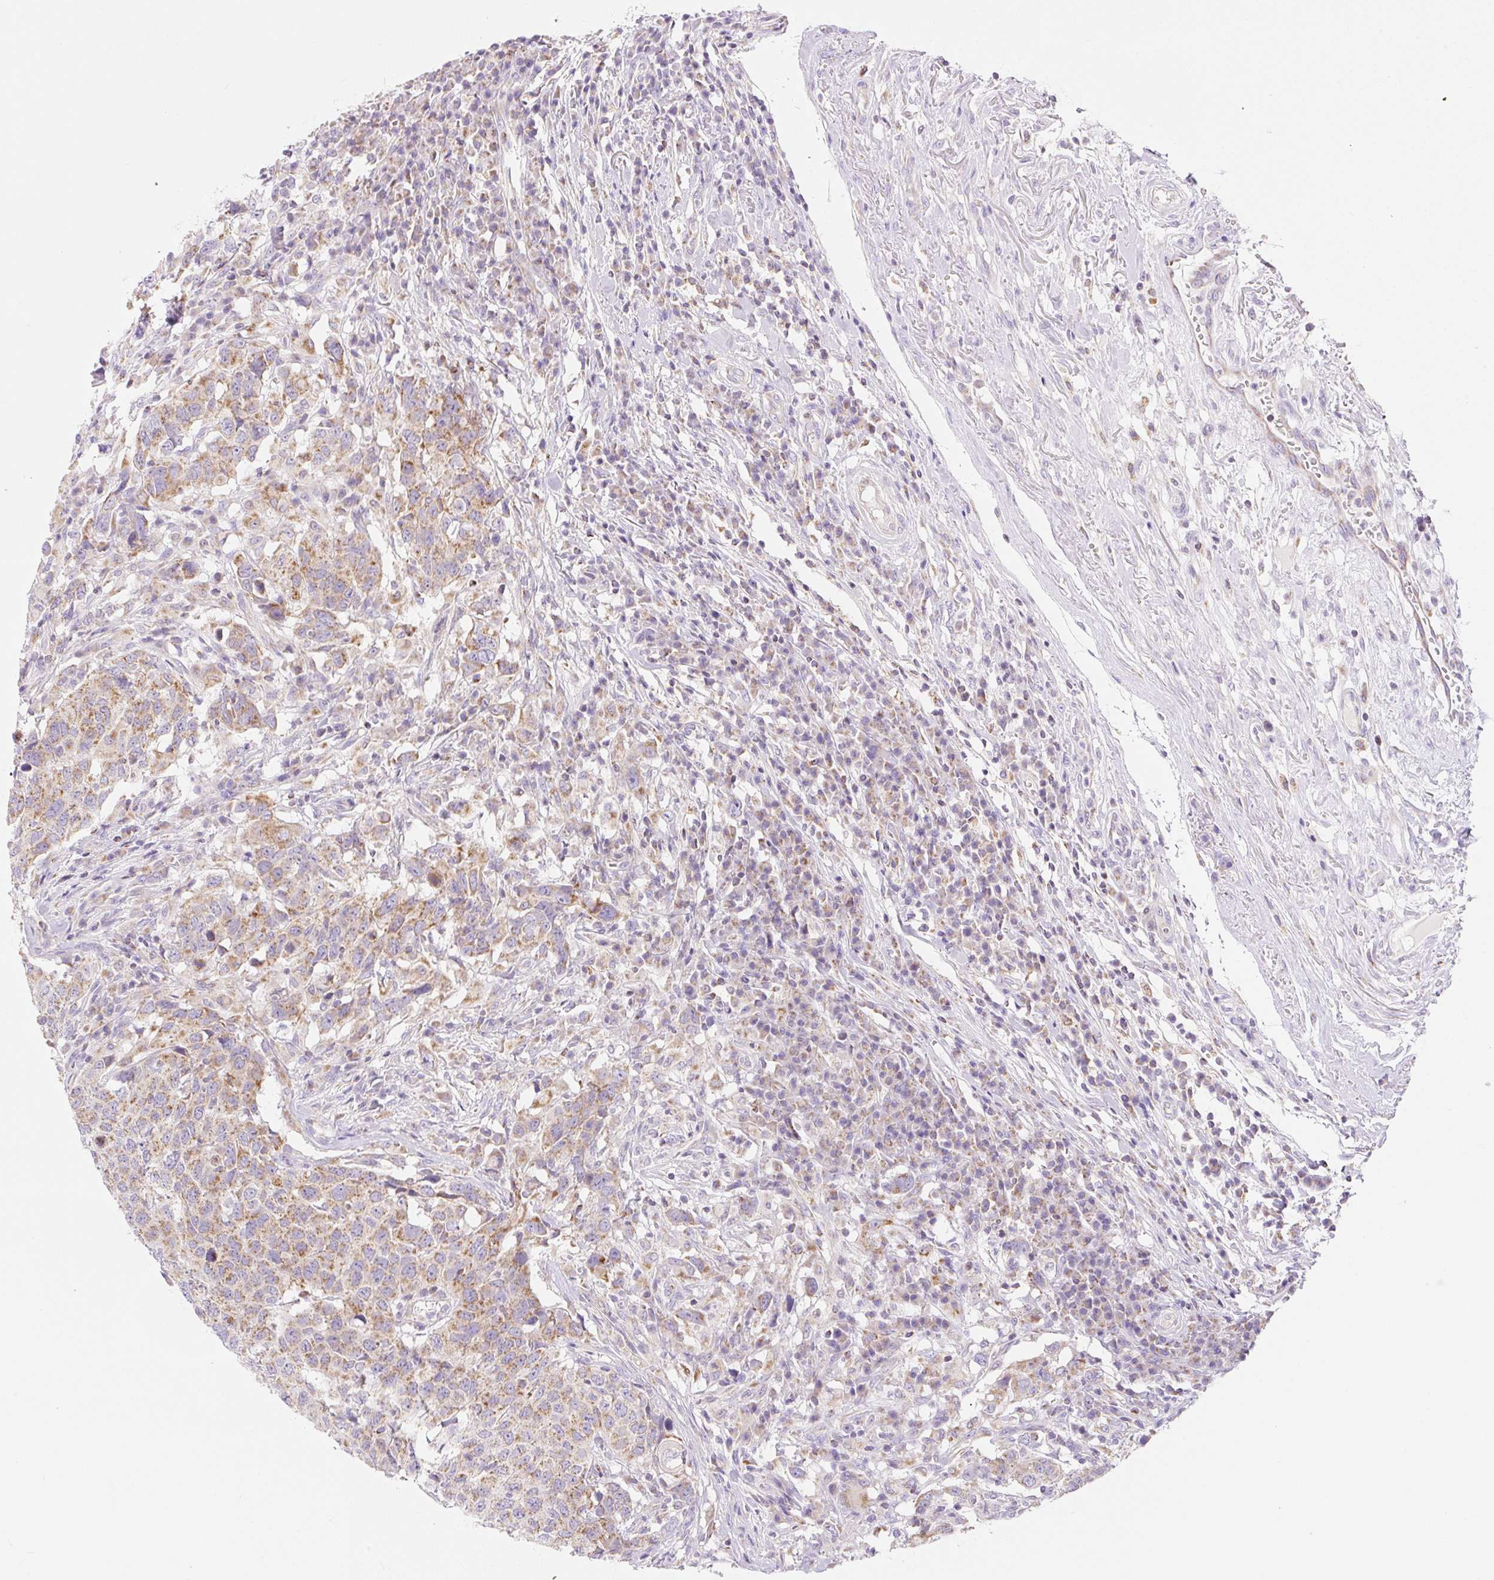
{"staining": {"intensity": "moderate", "quantity": ">75%", "location": "cytoplasmic/membranous"}, "tissue": "head and neck cancer", "cell_type": "Tumor cells", "image_type": "cancer", "snomed": [{"axis": "morphology", "description": "Normal tissue, NOS"}, {"axis": "morphology", "description": "Squamous cell carcinoma, NOS"}, {"axis": "topography", "description": "Skeletal muscle"}, {"axis": "topography", "description": "Vascular tissue"}, {"axis": "topography", "description": "Peripheral nerve tissue"}, {"axis": "topography", "description": "Head-Neck"}], "caption": "IHC (DAB) staining of human squamous cell carcinoma (head and neck) reveals moderate cytoplasmic/membranous protein expression in about >75% of tumor cells. Nuclei are stained in blue.", "gene": "FOCAD", "patient": {"sex": "male", "age": 66}}